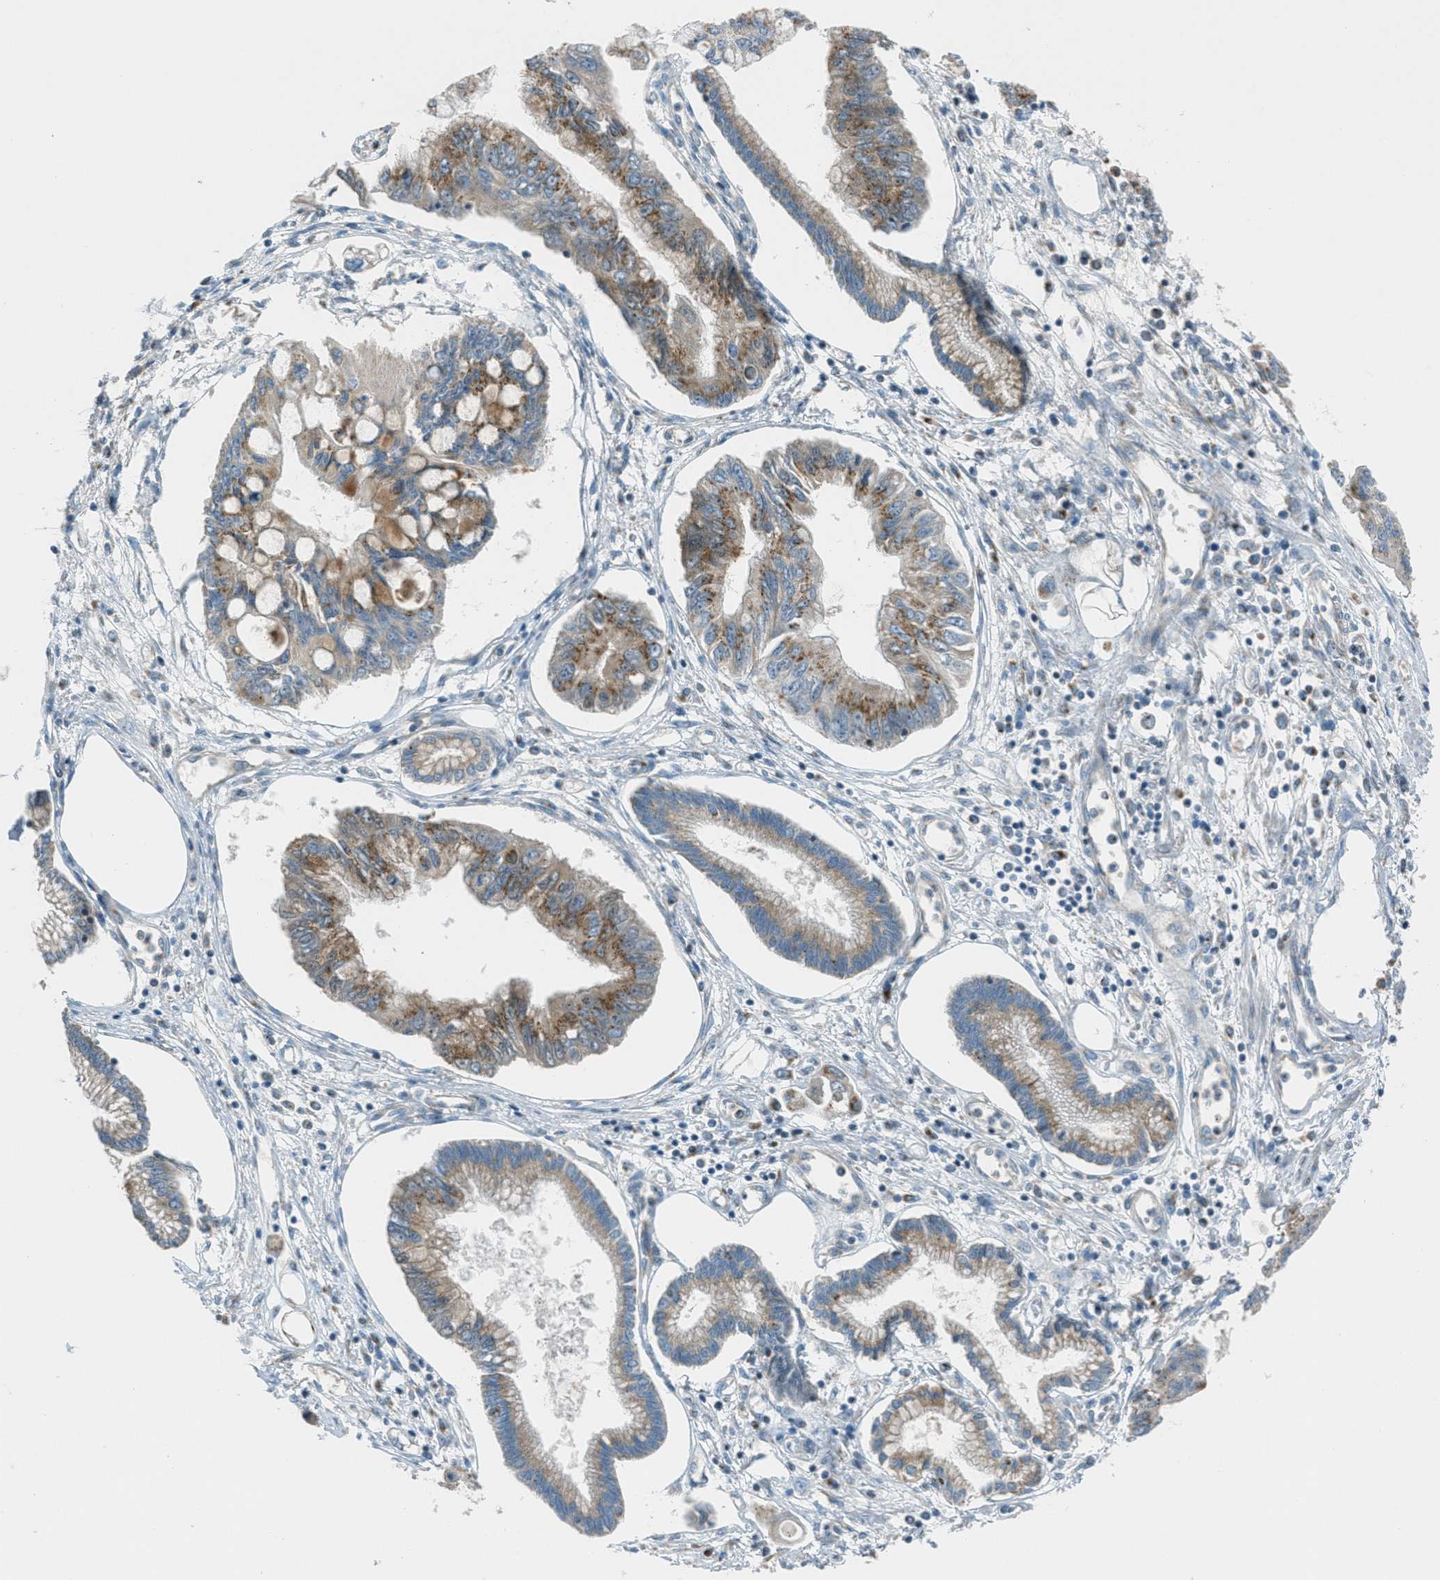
{"staining": {"intensity": "moderate", "quantity": ">75%", "location": "cytoplasmic/membranous"}, "tissue": "pancreatic cancer", "cell_type": "Tumor cells", "image_type": "cancer", "snomed": [{"axis": "morphology", "description": "Adenocarcinoma, NOS"}, {"axis": "topography", "description": "Pancreas"}], "caption": "Immunohistochemistry (IHC) staining of pancreatic cancer (adenocarcinoma), which reveals medium levels of moderate cytoplasmic/membranous staining in about >75% of tumor cells indicating moderate cytoplasmic/membranous protein staining. The staining was performed using DAB (3,3'-diaminobenzidine) (brown) for protein detection and nuclei were counterstained in hematoxylin (blue).", "gene": "BCKDK", "patient": {"sex": "female", "age": 77}}